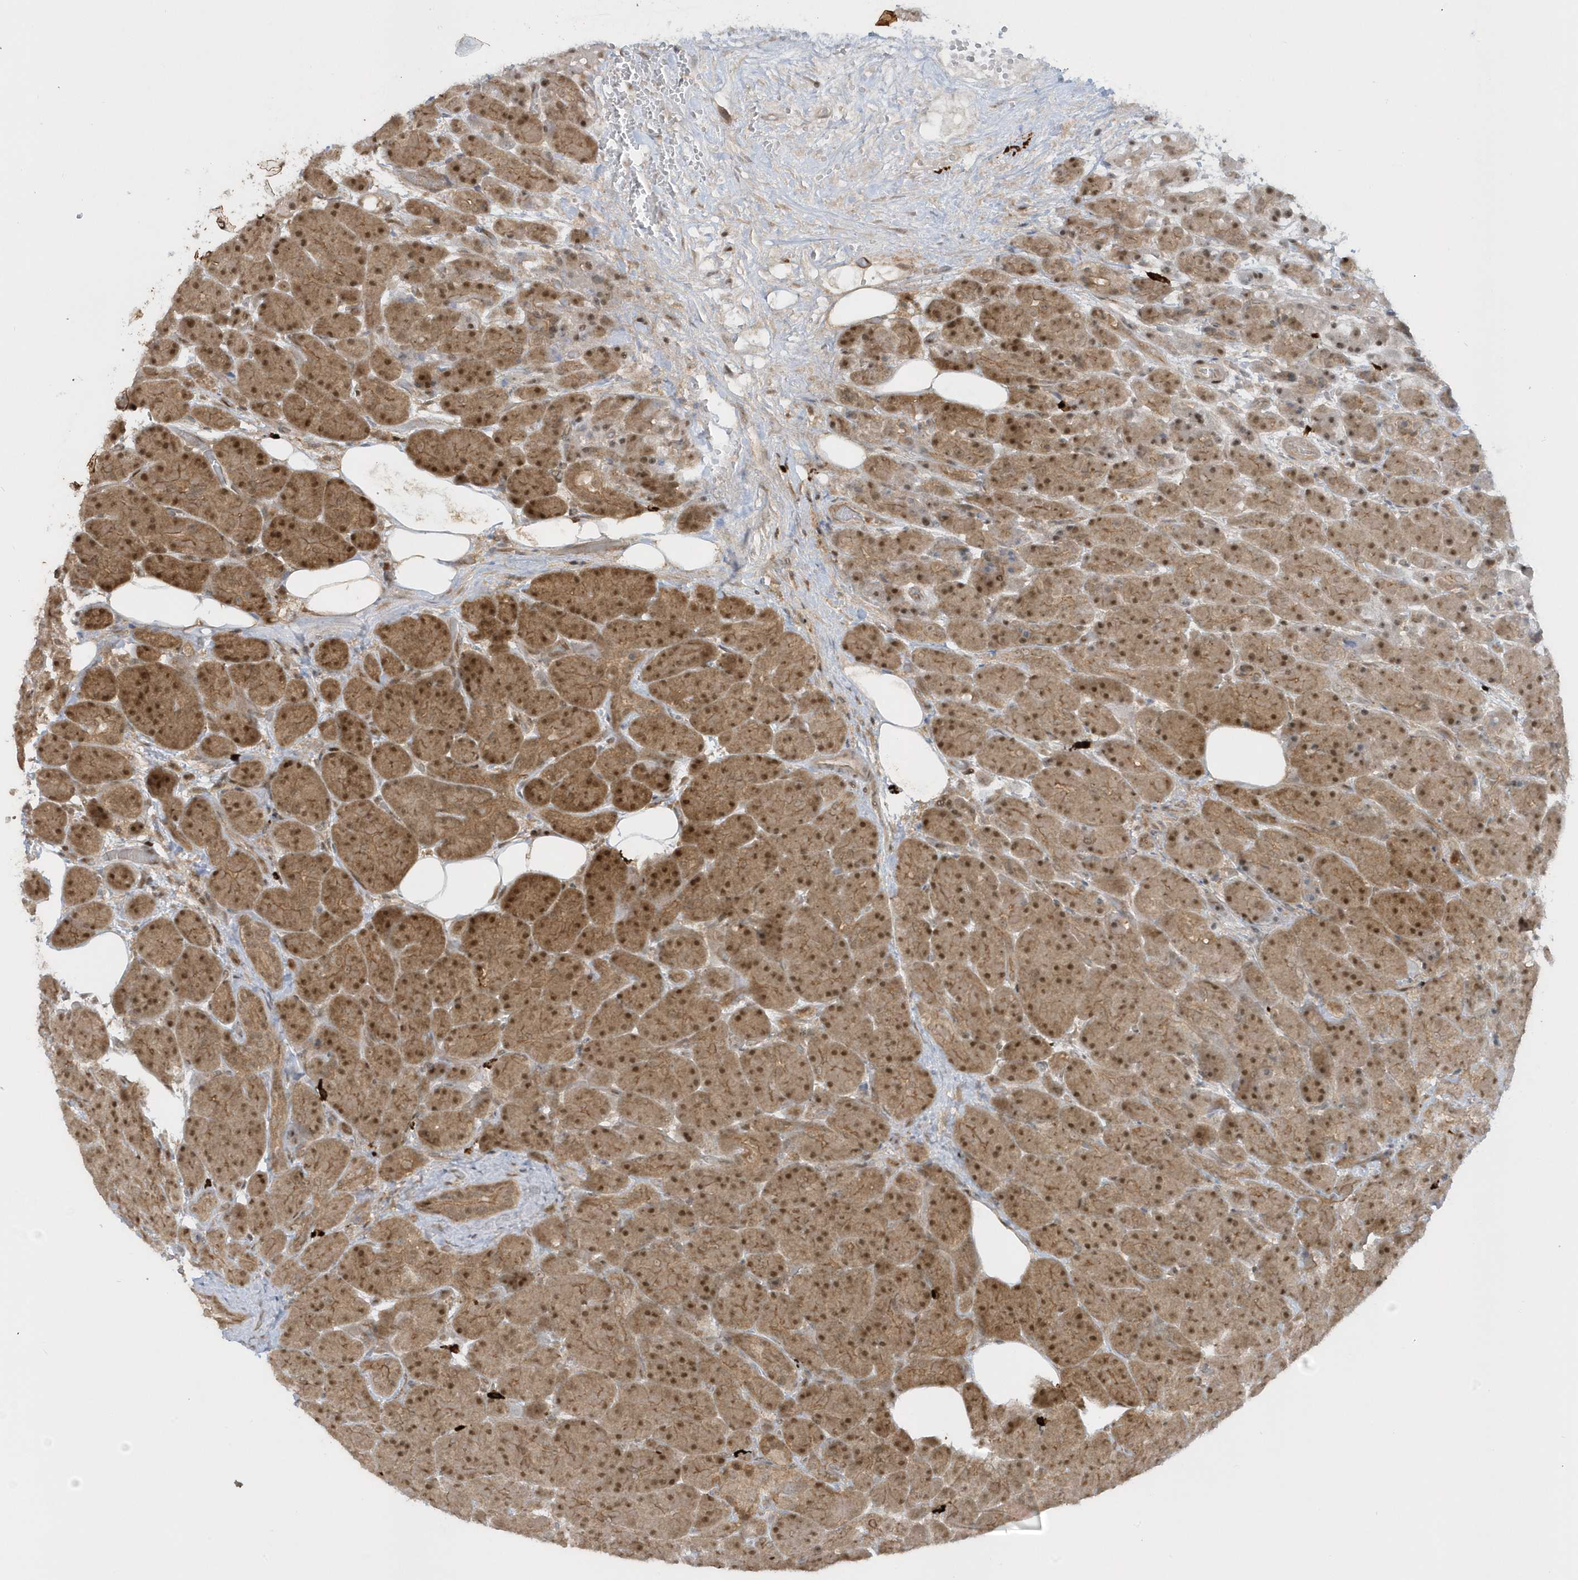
{"staining": {"intensity": "moderate", "quantity": ">75%", "location": "cytoplasmic/membranous,nuclear"}, "tissue": "pancreas", "cell_type": "Exocrine glandular cells", "image_type": "normal", "snomed": [{"axis": "morphology", "description": "Normal tissue, NOS"}, {"axis": "topography", "description": "Pancreas"}], "caption": "Brown immunohistochemical staining in unremarkable human pancreas demonstrates moderate cytoplasmic/membranous,nuclear positivity in approximately >75% of exocrine glandular cells.", "gene": "PPP1R7", "patient": {"sex": "male", "age": 63}}